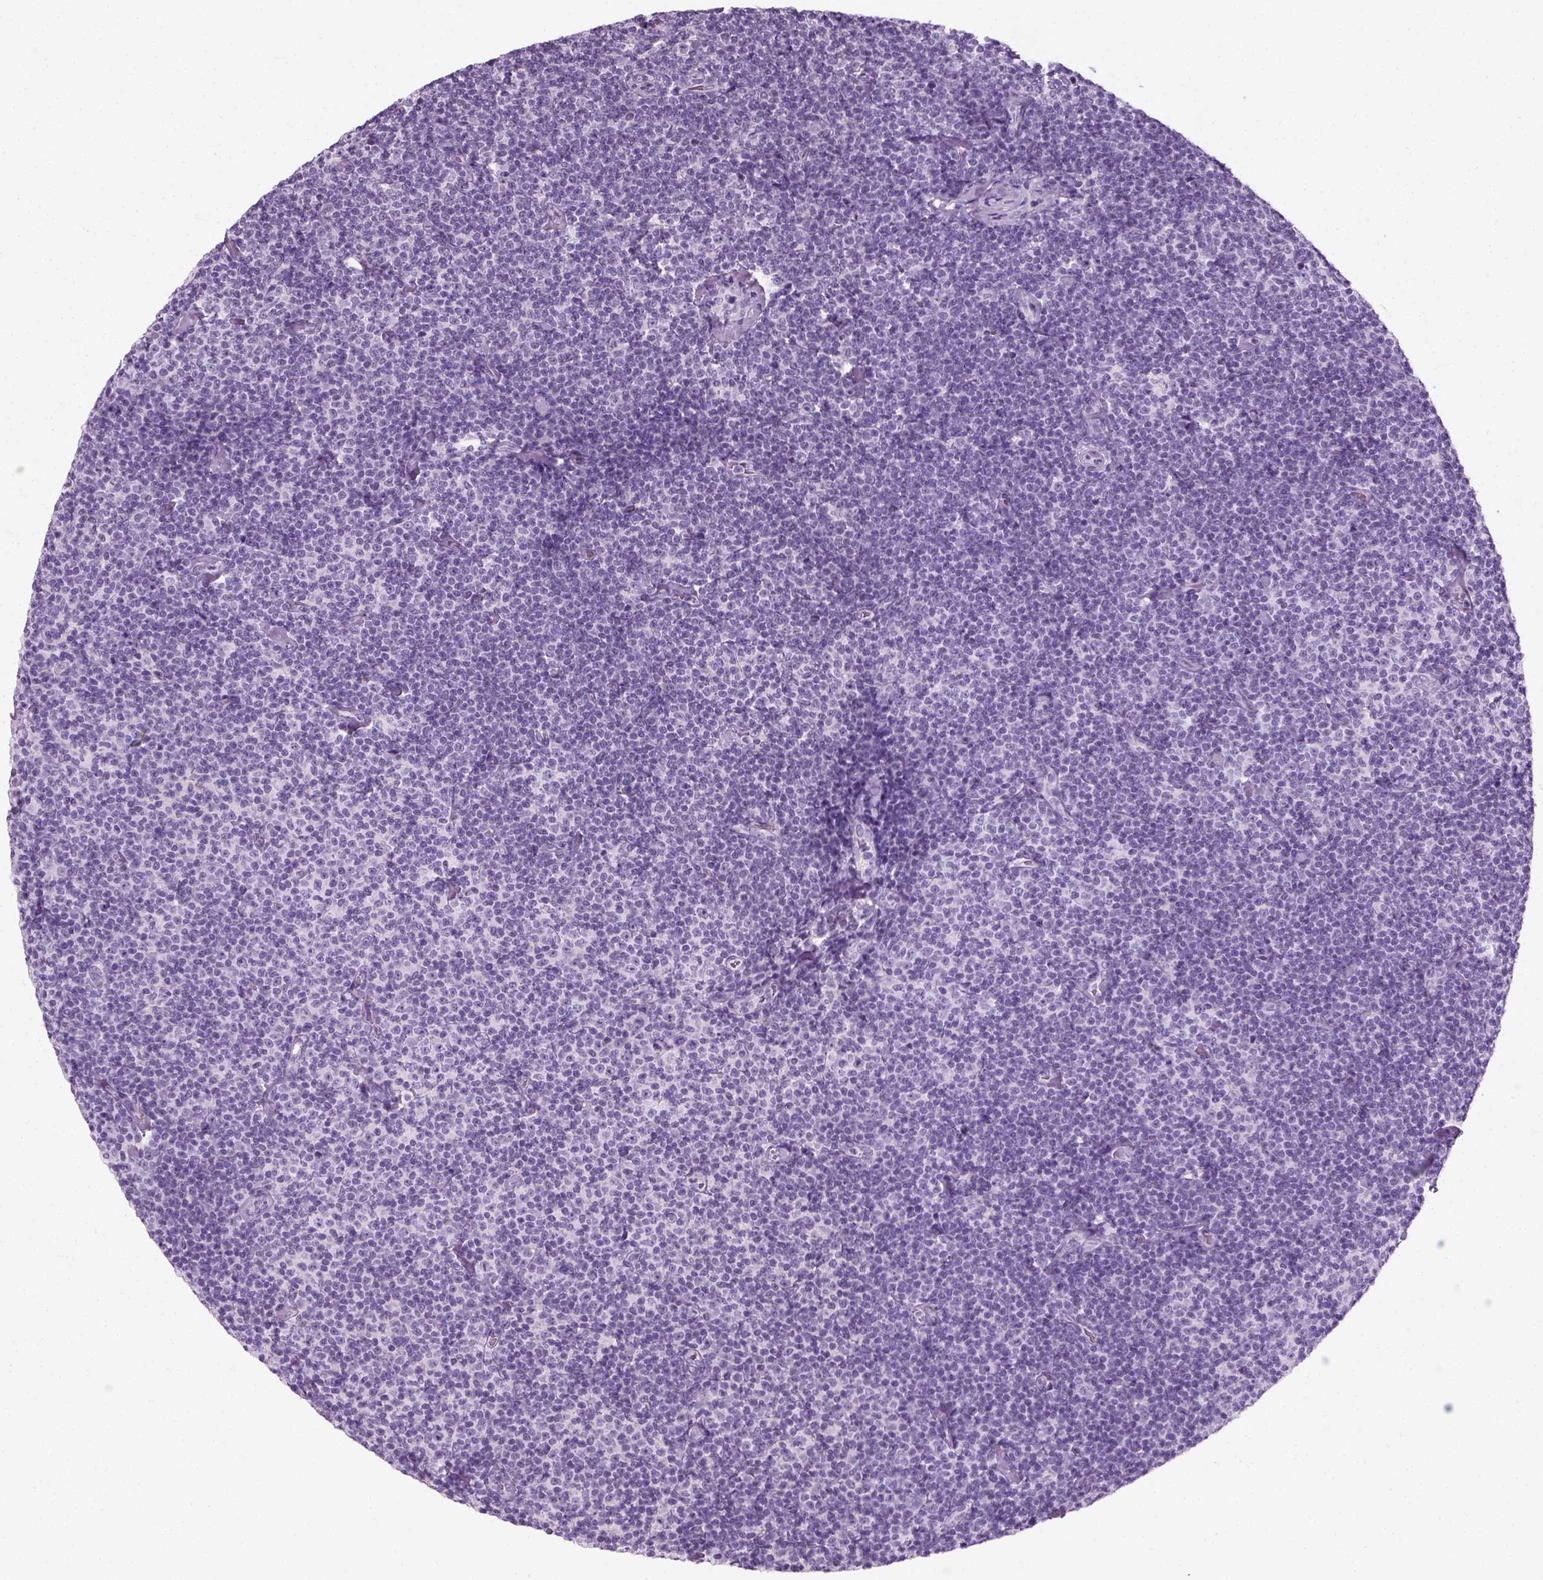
{"staining": {"intensity": "negative", "quantity": "none", "location": "none"}, "tissue": "lymphoma", "cell_type": "Tumor cells", "image_type": "cancer", "snomed": [{"axis": "morphology", "description": "Malignant lymphoma, non-Hodgkin's type, Low grade"}, {"axis": "topography", "description": "Lymph node"}], "caption": "Tumor cells show no significant protein positivity in lymphoma.", "gene": "SLC12A5", "patient": {"sex": "male", "age": 81}}